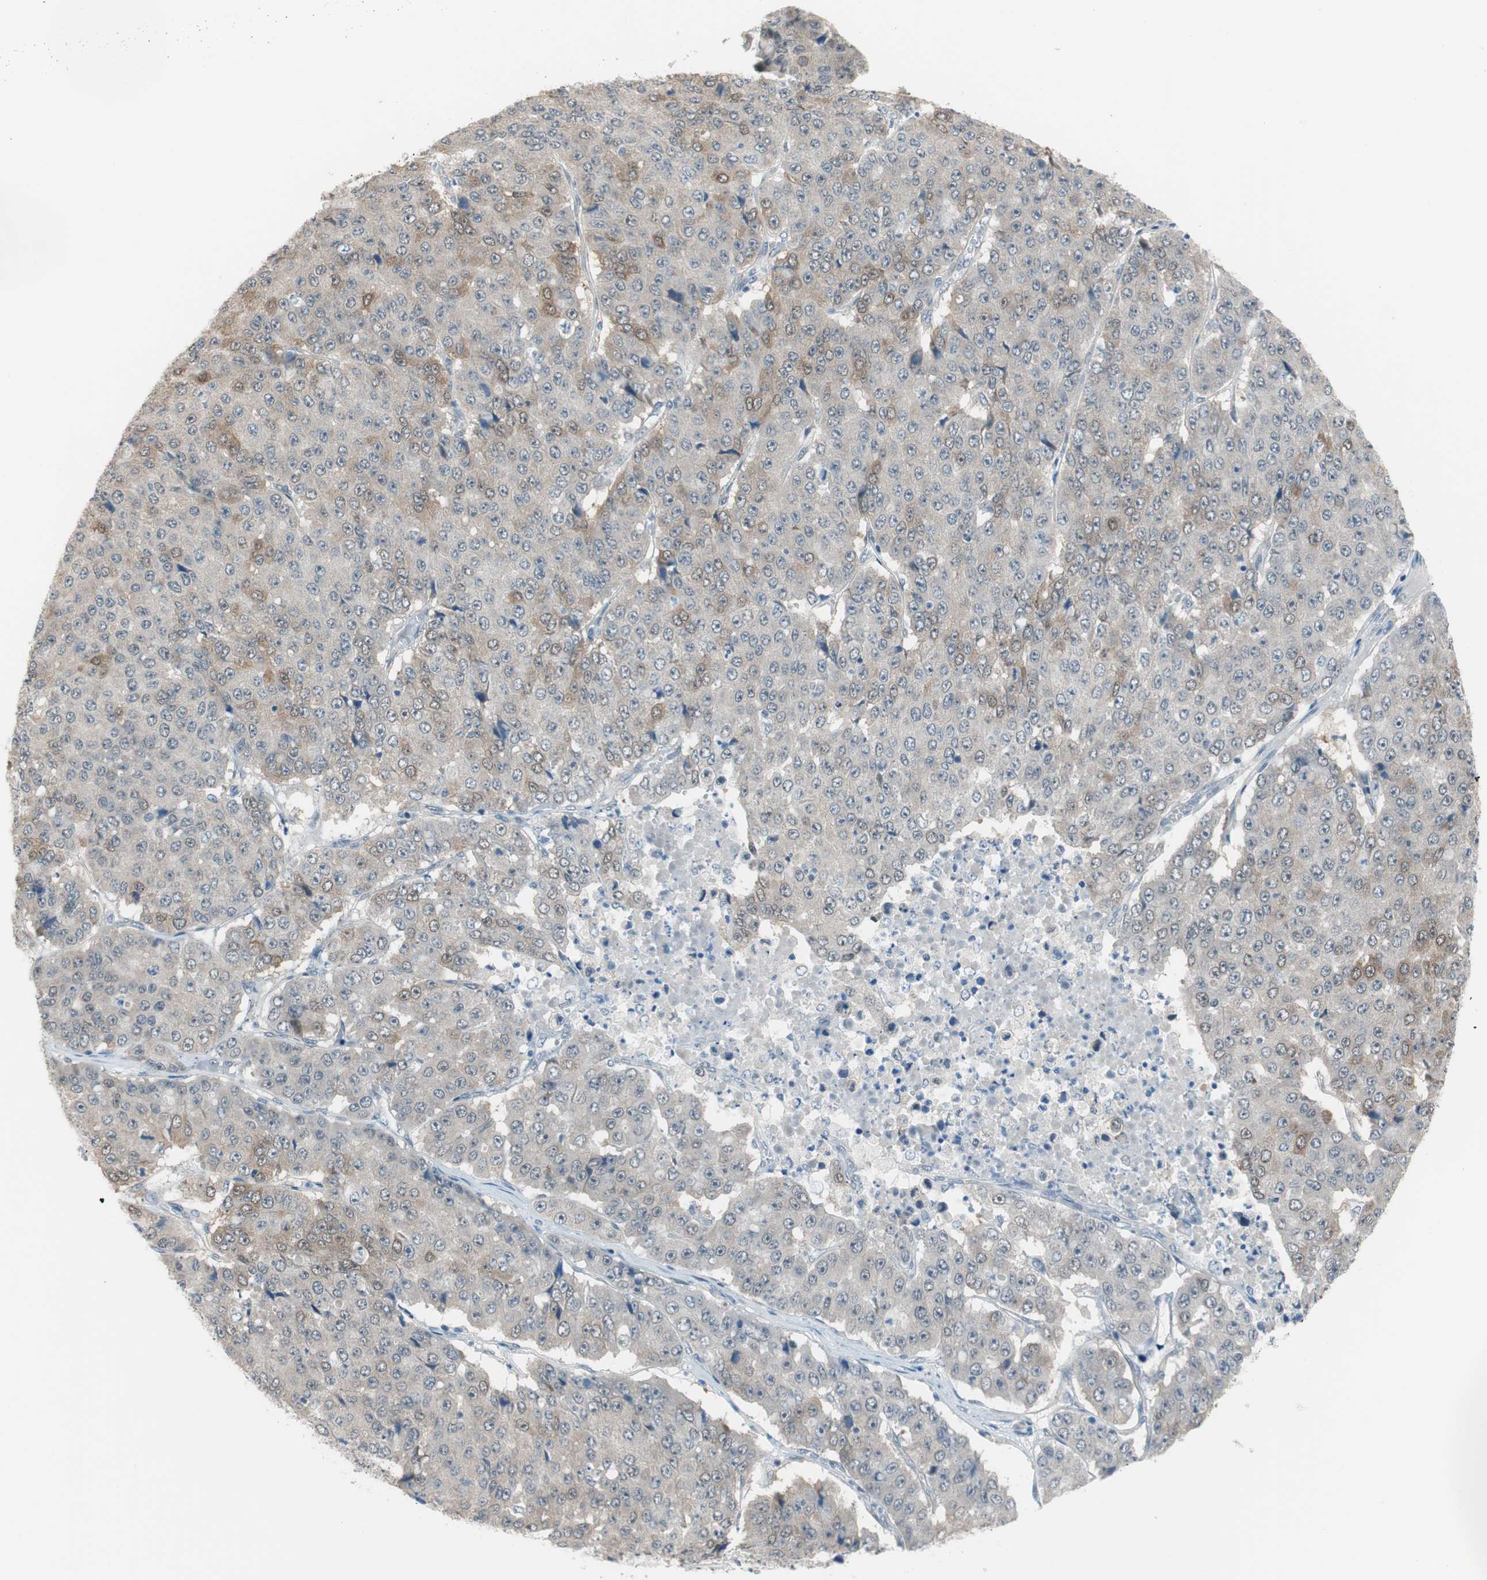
{"staining": {"intensity": "moderate", "quantity": "<25%", "location": "cytoplasmic/membranous"}, "tissue": "pancreatic cancer", "cell_type": "Tumor cells", "image_type": "cancer", "snomed": [{"axis": "morphology", "description": "Adenocarcinoma, NOS"}, {"axis": "topography", "description": "Pancreas"}], "caption": "IHC (DAB (3,3'-diaminobenzidine)) staining of human pancreatic adenocarcinoma displays moderate cytoplasmic/membranous protein staining in about <25% of tumor cells.", "gene": "GRHL1", "patient": {"sex": "male", "age": 50}}